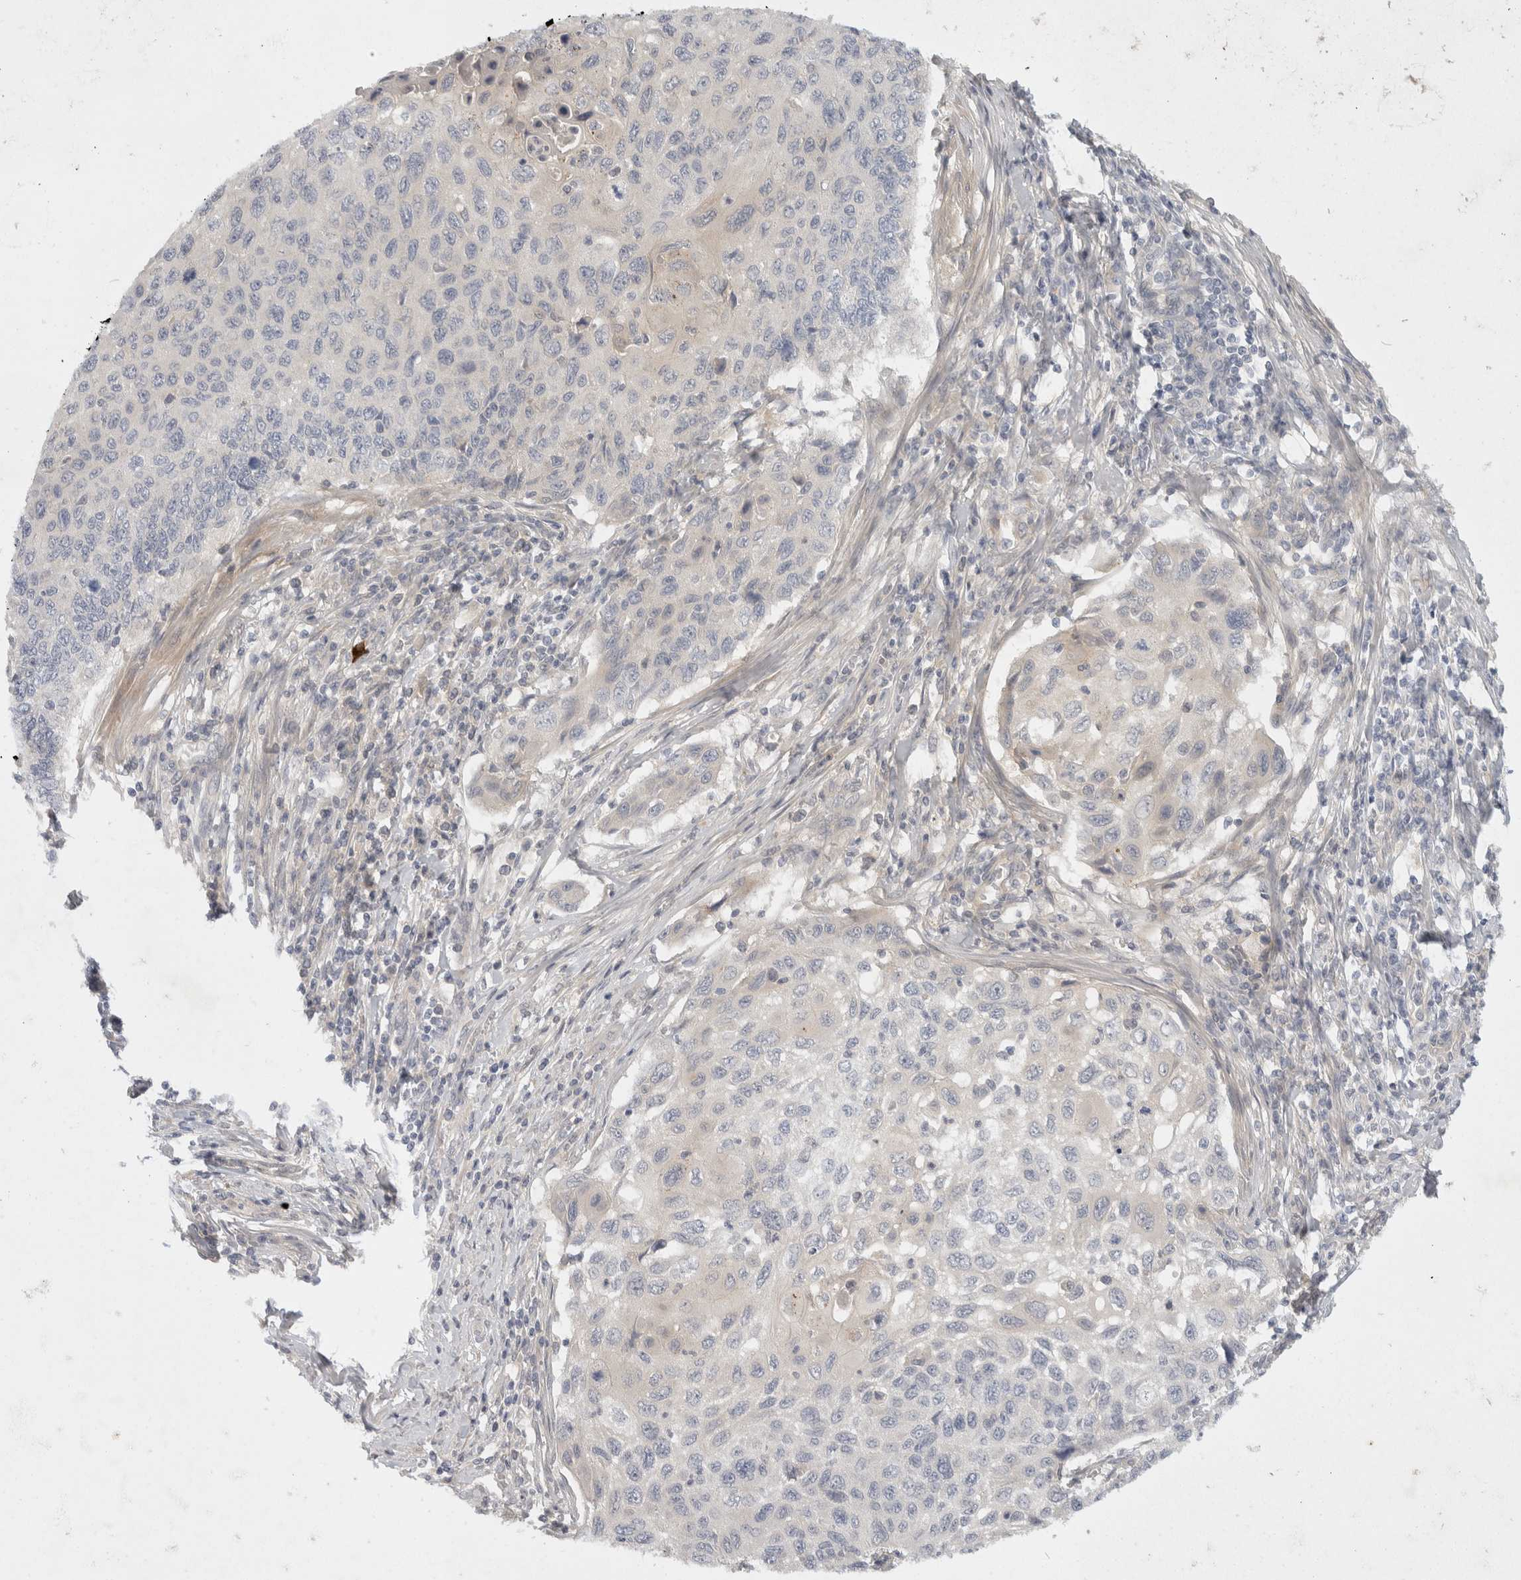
{"staining": {"intensity": "negative", "quantity": "none", "location": "none"}, "tissue": "cervical cancer", "cell_type": "Tumor cells", "image_type": "cancer", "snomed": [{"axis": "morphology", "description": "Squamous cell carcinoma, NOS"}, {"axis": "topography", "description": "Cervix"}], "caption": "Immunohistochemistry micrograph of neoplastic tissue: human cervical cancer stained with DAB demonstrates no significant protein positivity in tumor cells.", "gene": "TOM1L2", "patient": {"sex": "female", "age": 70}}